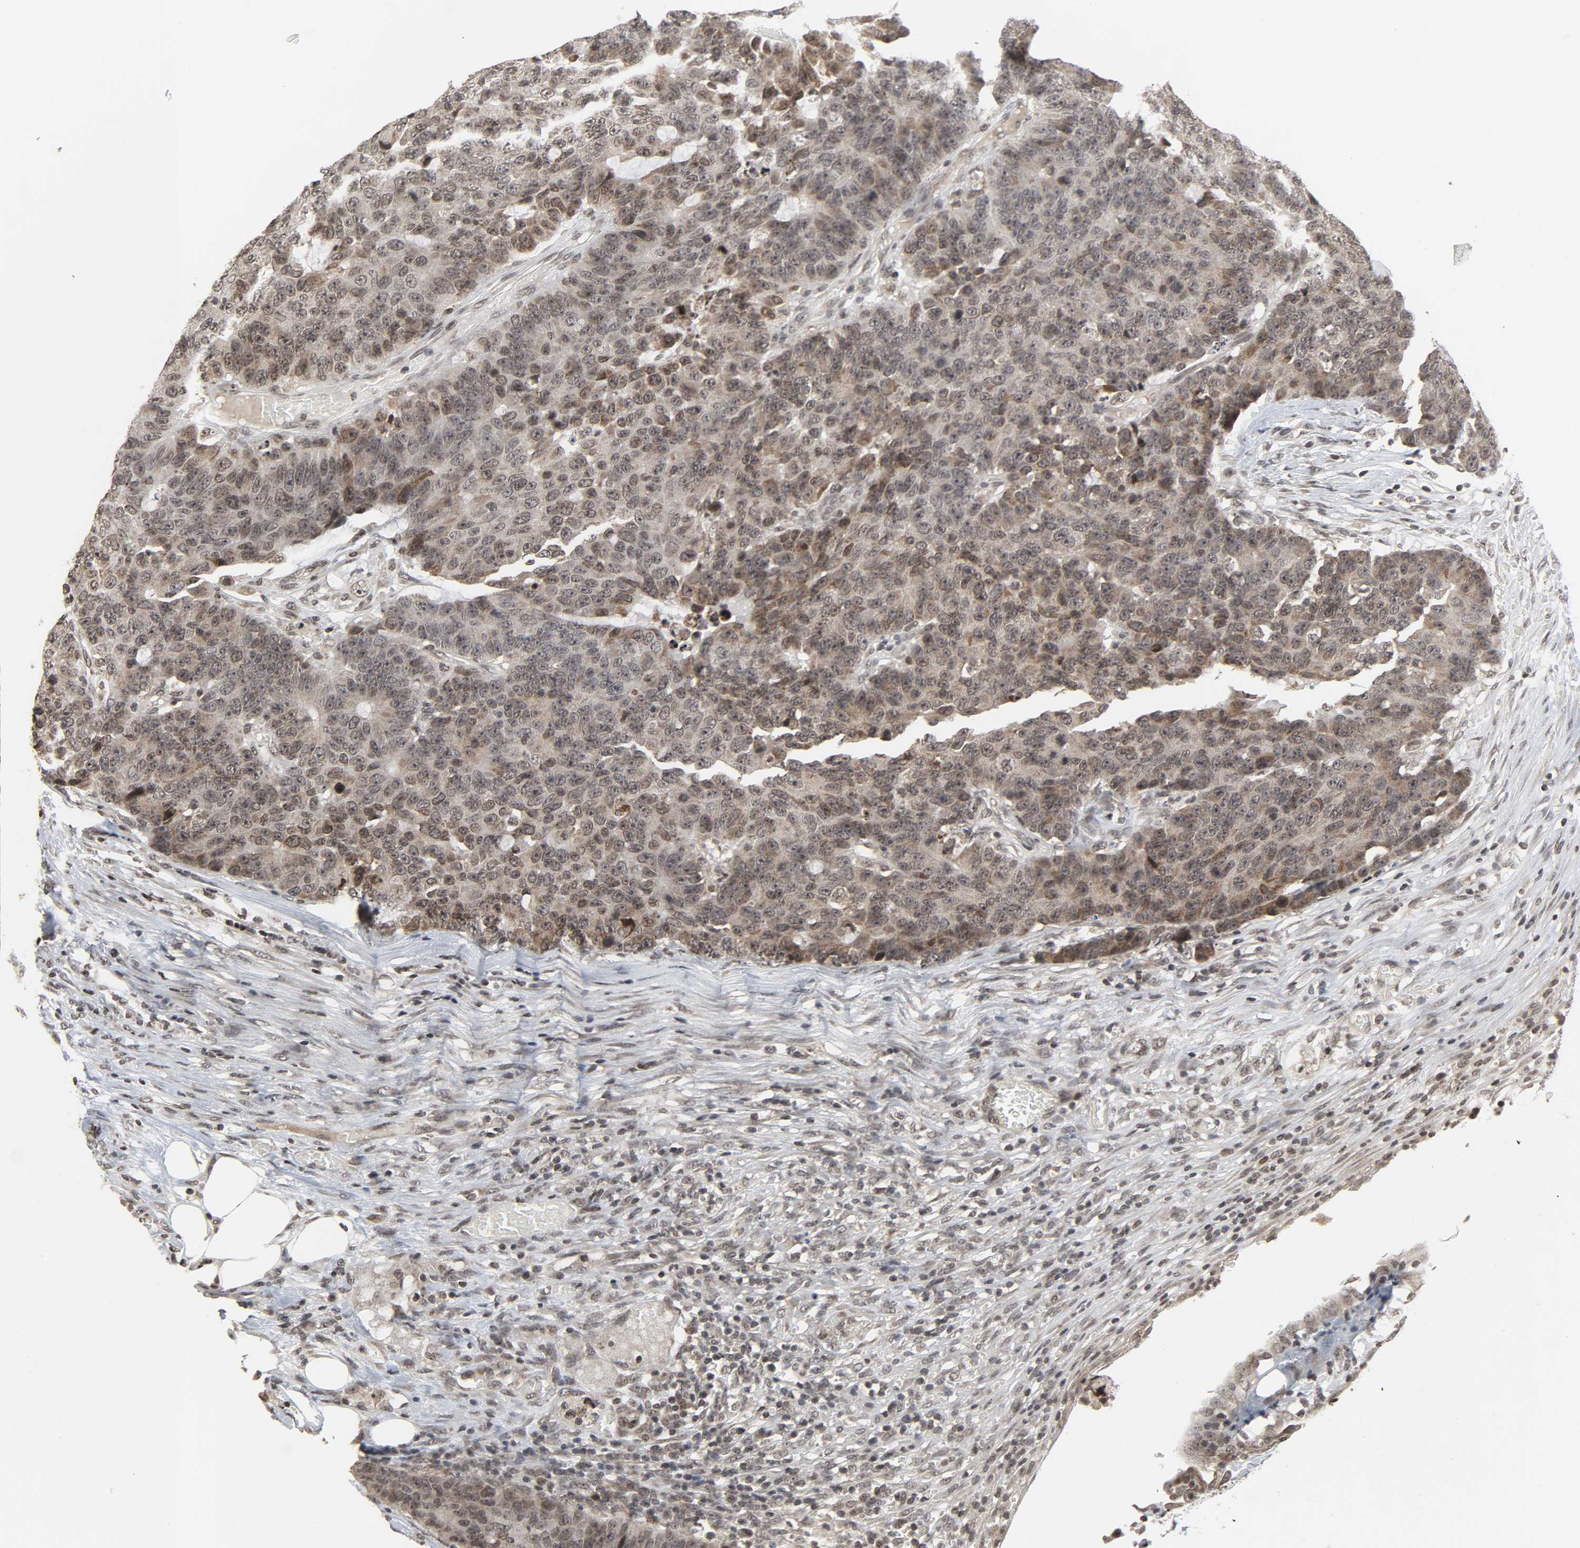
{"staining": {"intensity": "weak", "quantity": "25%-75%", "location": "nuclear"}, "tissue": "colorectal cancer", "cell_type": "Tumor cells", "image_type": "cancer", "snomed": [{"axis": "morphology", "description": "Adenocarcinoma, NOS"}, {"axis": "topography", "description": "Colon"}], "caption": "Protein expression analysis of colorectal adenocarcinoma exhibits weak nuclear expression in approximately 25%-75% of tumor cells. (Stains: DAB (3,3'-diaminobenzidine) in brown, nuclei in blue, Microscopy: brightfield microscopy at high magnification).", "gene": "XRCC1", "patient": {"sex": "female", "age": 86}}